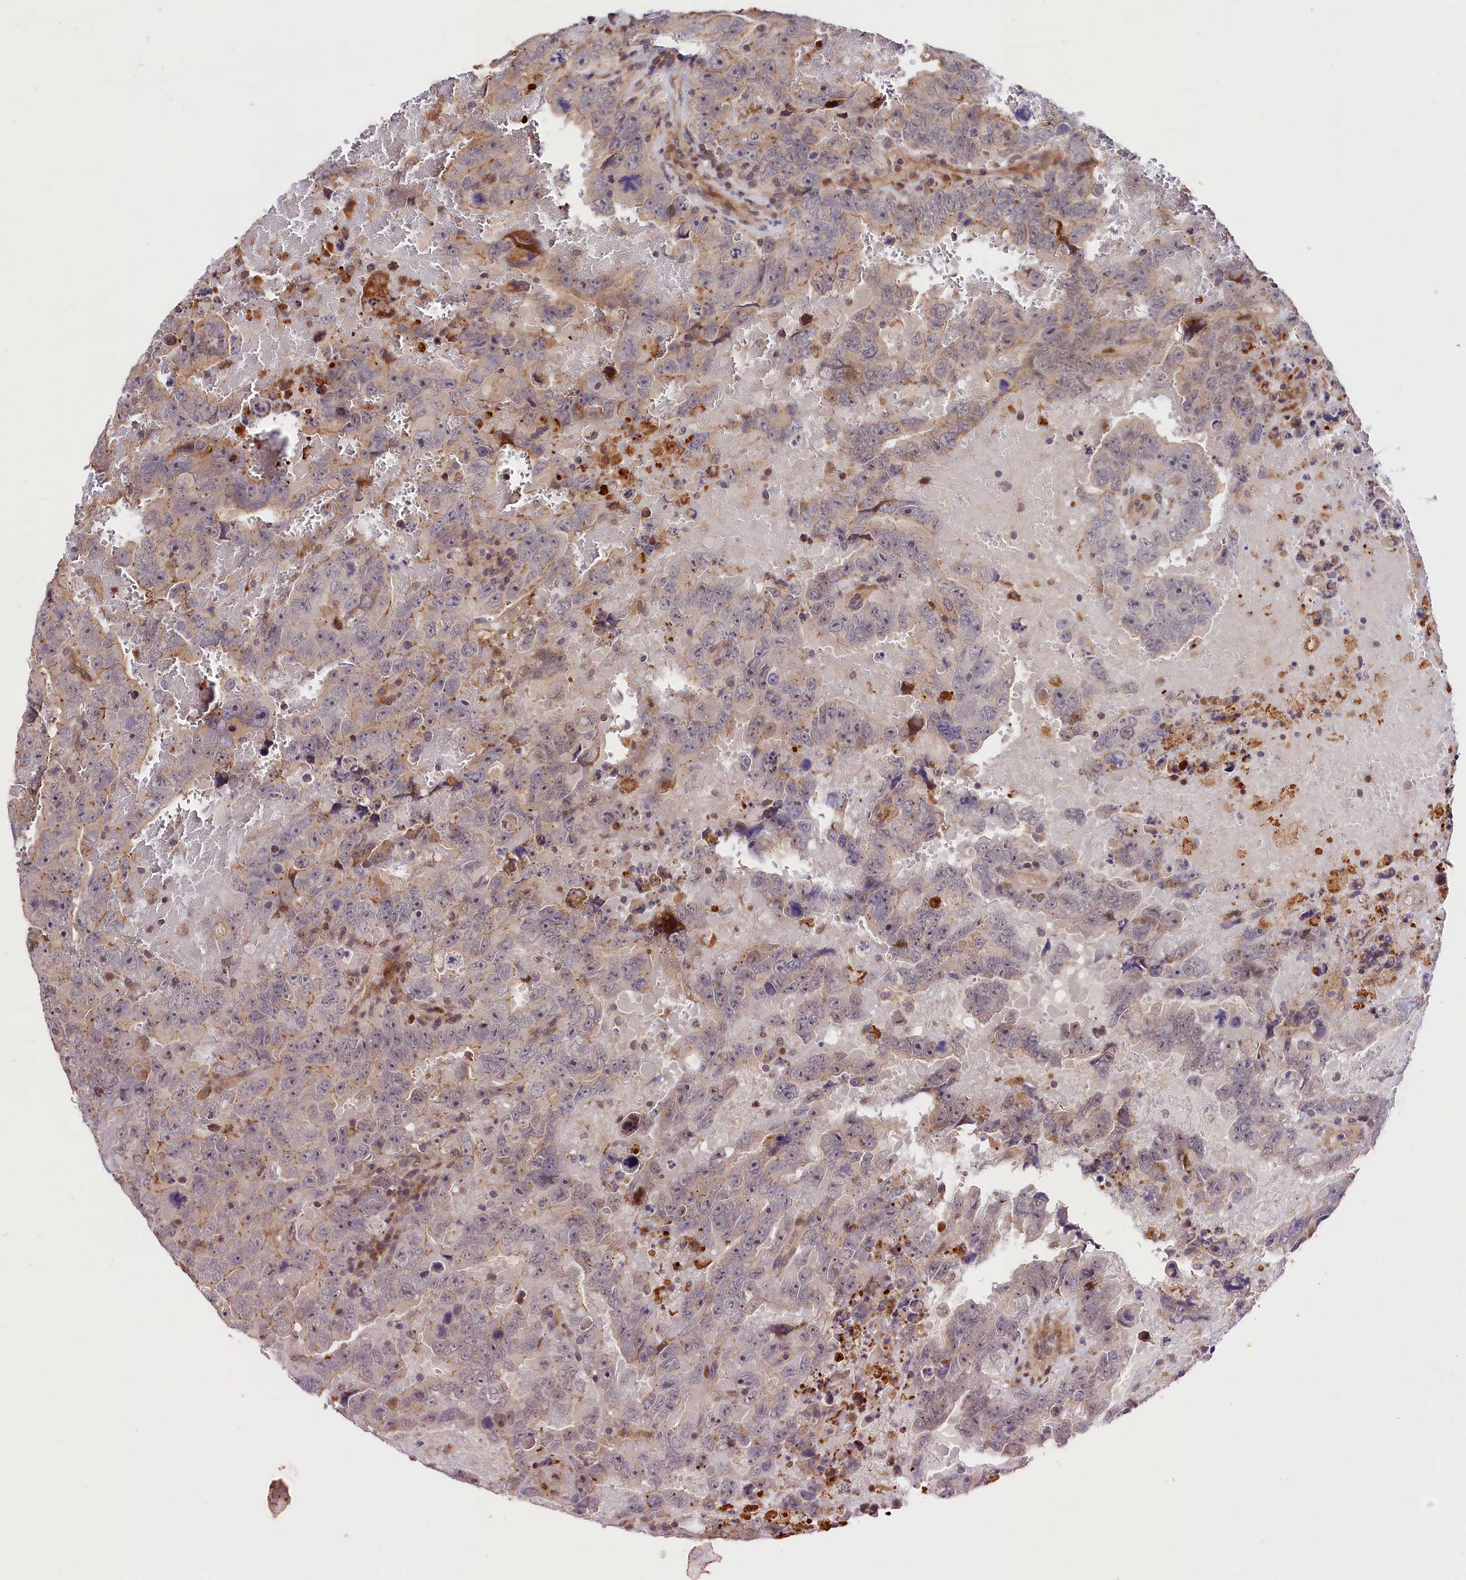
{"staining": {"intensity": "negative", "quantity": "none", "location": "none"}, "tissue": "testis cancer", "cell_type": "Tumor cells", "image_type": "cancer", "snomed": [{"axis": "morphology", "description": "Carcinoma, Embryonal, NOS"}, {"axis": "topography", "description": "Testis"}], "caption": "Tumor cells are negative for brown protein staining in testis embryonal carcinoma. (Brightfield microscopy of DAB (3,3'-diaminobenzidine) immunohistochemistry (IHC) at high magnification).", "gene": "CACNA1H", "patient": {"sex": "male", "age": 45}}